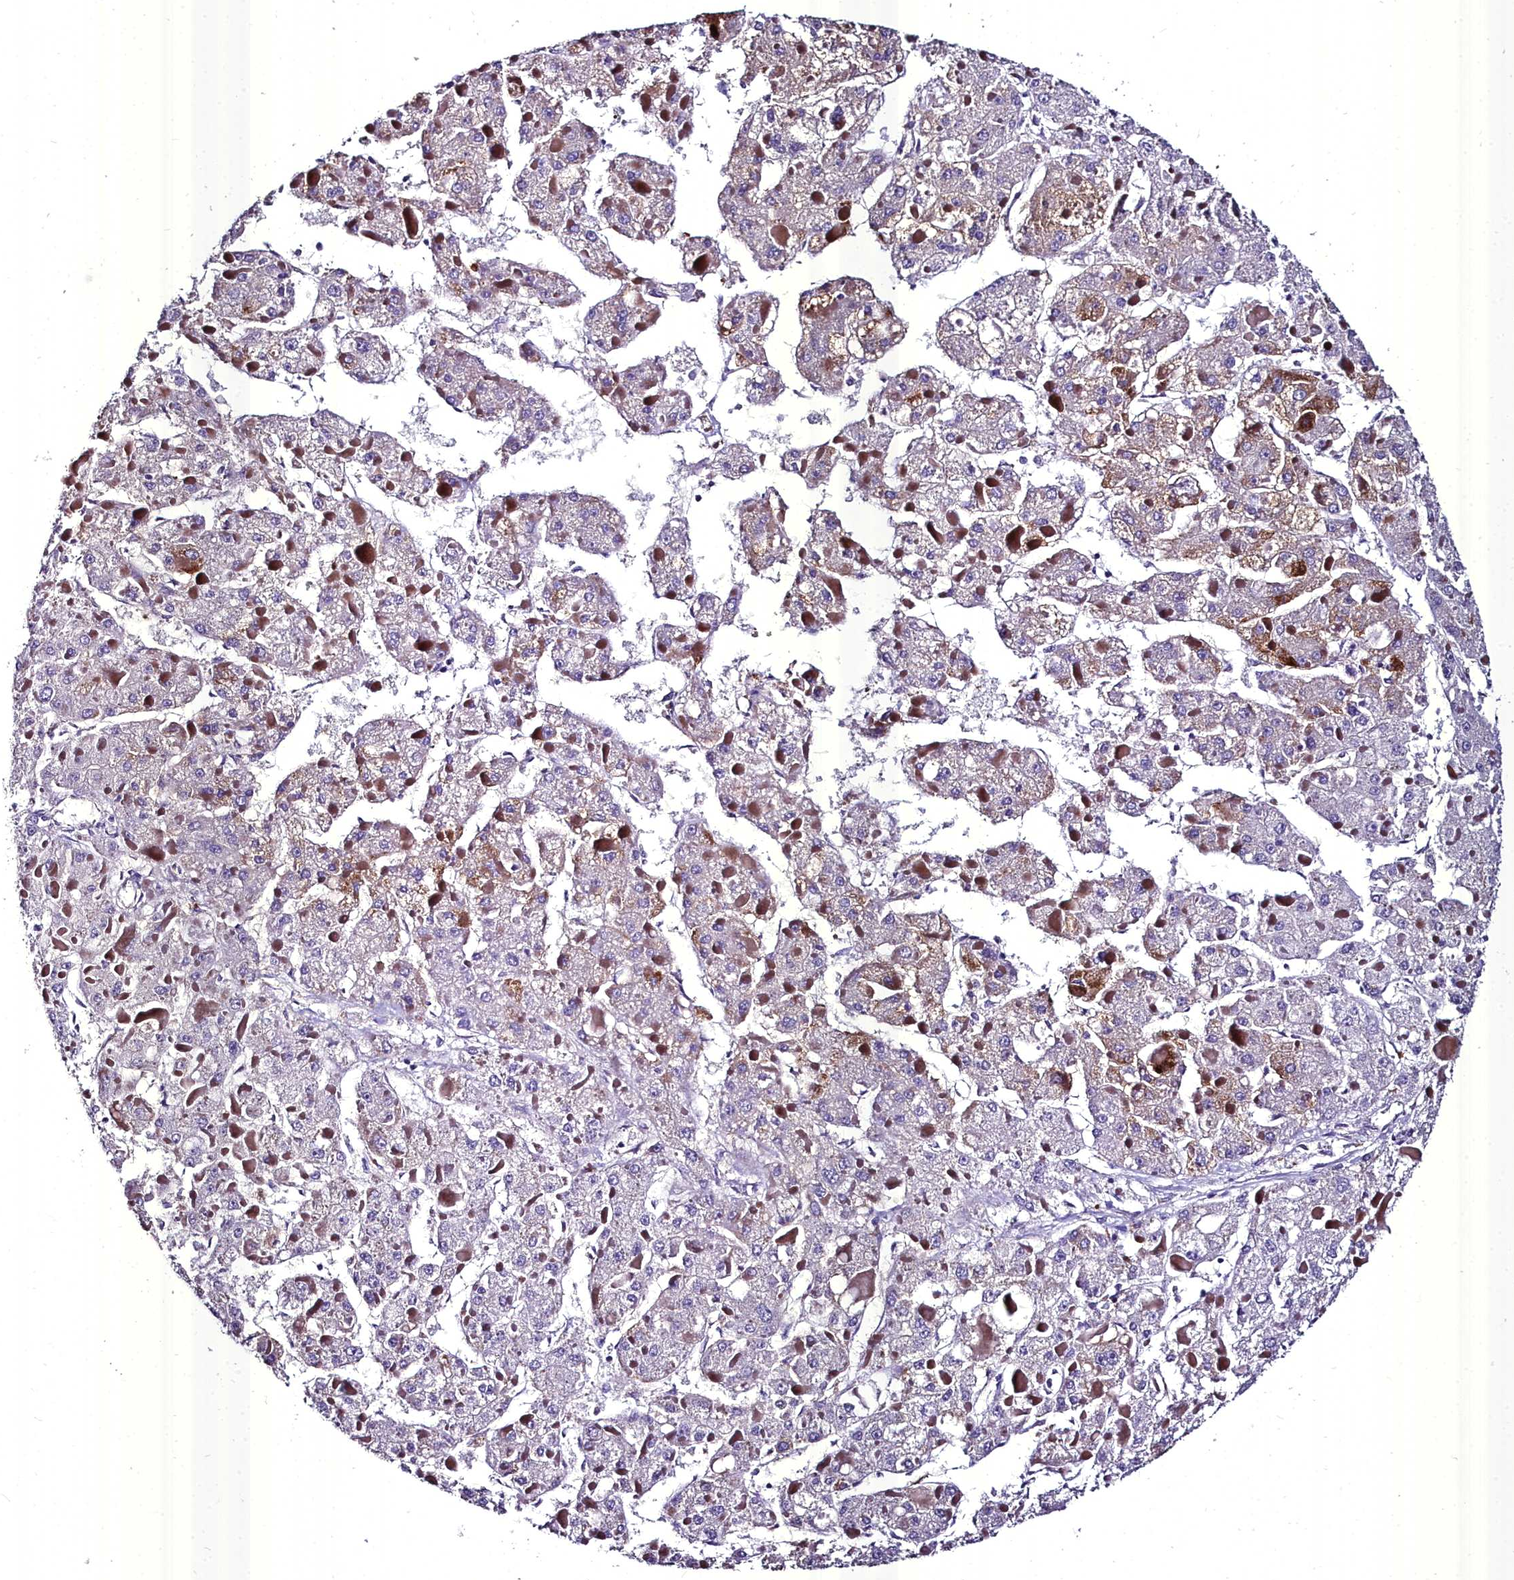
{"staining": {"intensity": "negative", "quantity": "none", "location": "none"}, "tissue": "liver cancer", "cell_type": "Tumor cells", "image_type": "cancer", "snomed": [{"axis": "morphology", "description": "Carcinoma, Hepatocellular, NOS"}, {"axis": "topography", "description": "Liver"}], "caption": "IHC histopathology image of neoplastic tissue: liver hepatocellular carcinoma stained with DAB exhibits no significant protein staining in tumor cells.", "gene": "MS4A18", "patient": {"sex": "female", "age": 73}}